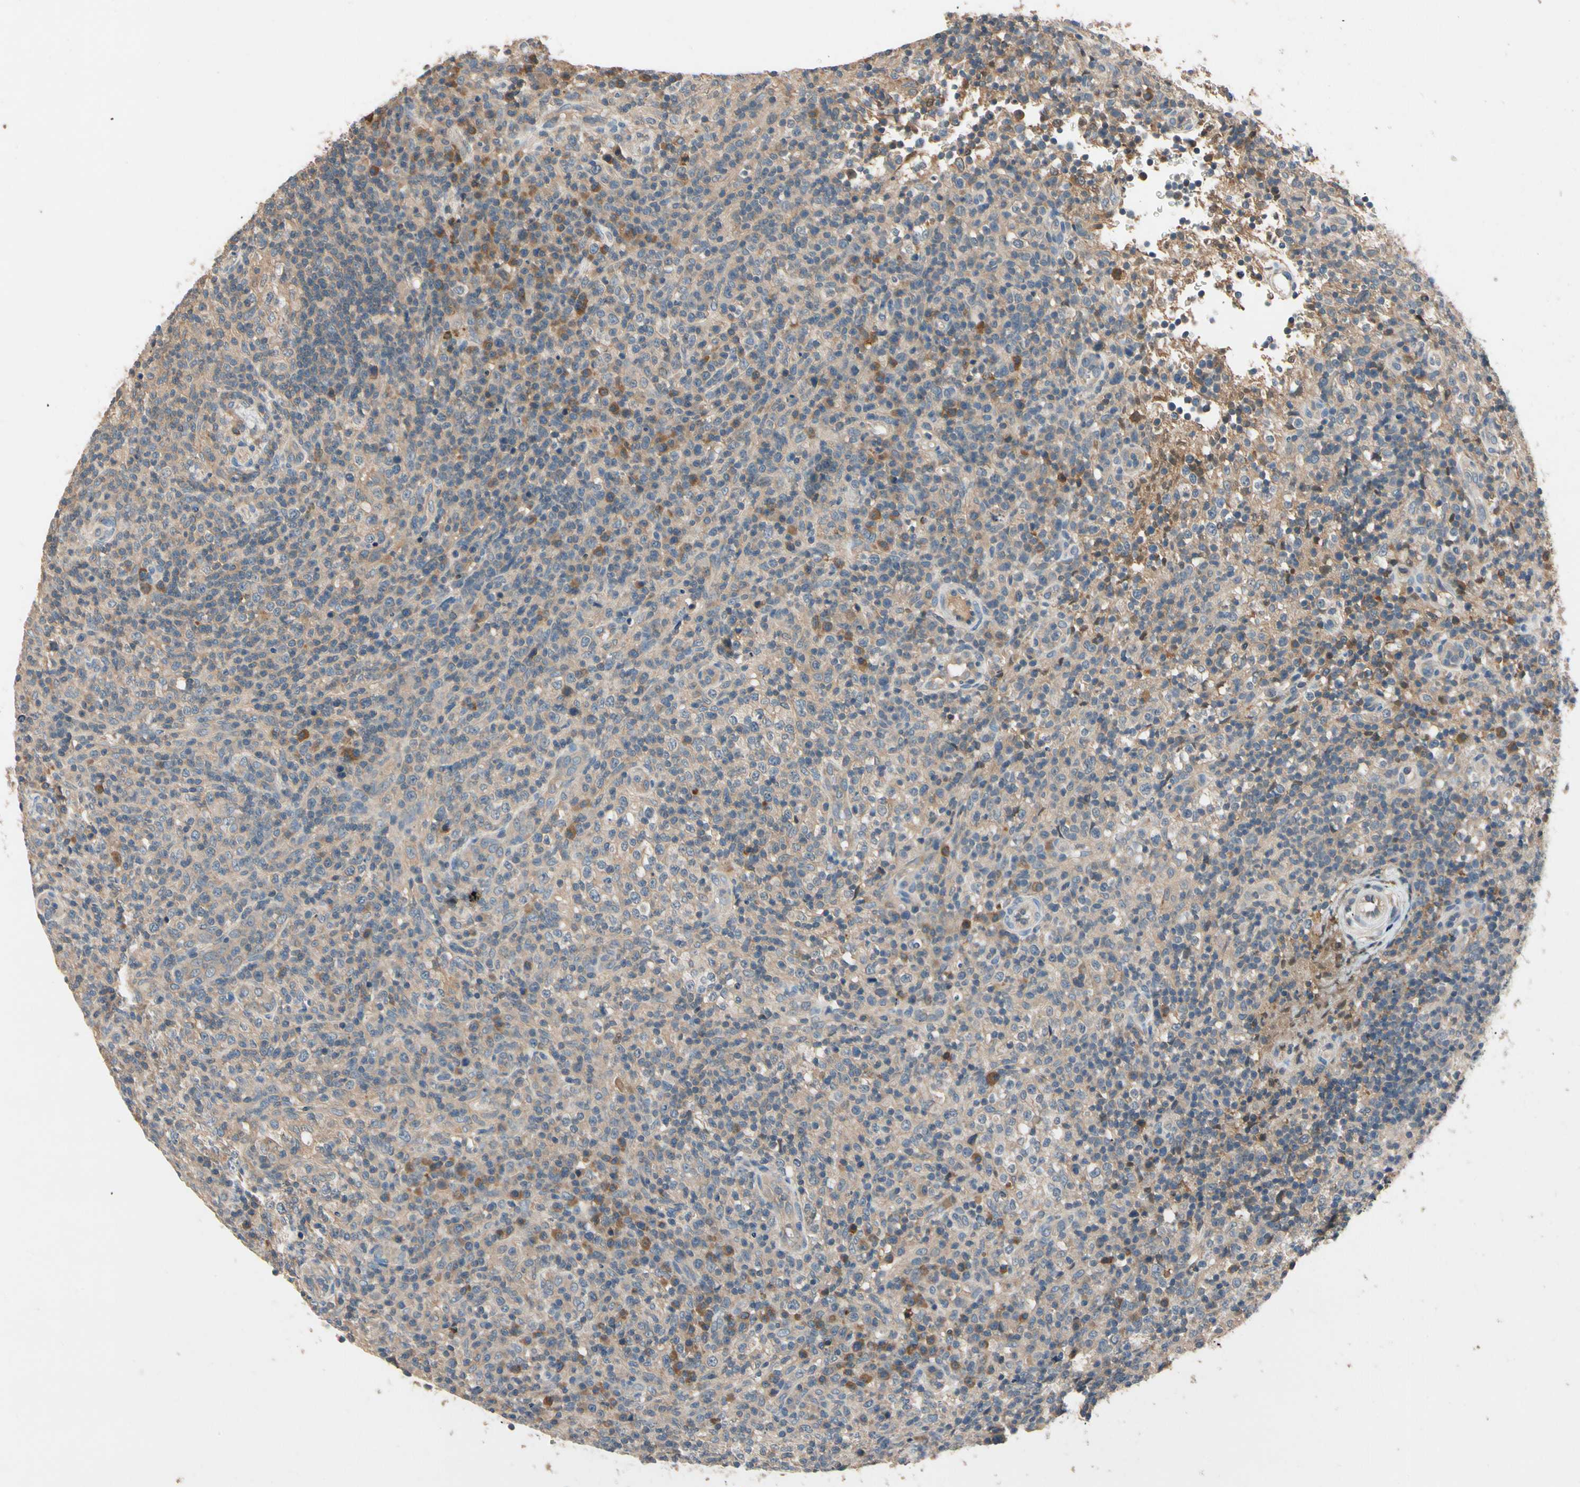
{"staining": {"intensity": "weak", "quantity": ">75%", "location": "cytoplasmic/membranous"}, "tissue": "lymphoma", "cell_type": "Tumor cells", "image_type": "cancer", "snomed": [{"axis": "morphology", "description": "Malignant lymphoma, non-Hodgkin's type, High grade"}, {"axis": "topography", "description": "Lymph node"}], "caption": "Weak cytoplasmic/membranous protein staining is seen in approximately >75% of tumor cells in malignant lymphoma, non-Hodgkin's type (high-grade).", "gene": "IL1RL1", "patient": {"sex": "female", "age": 76}}